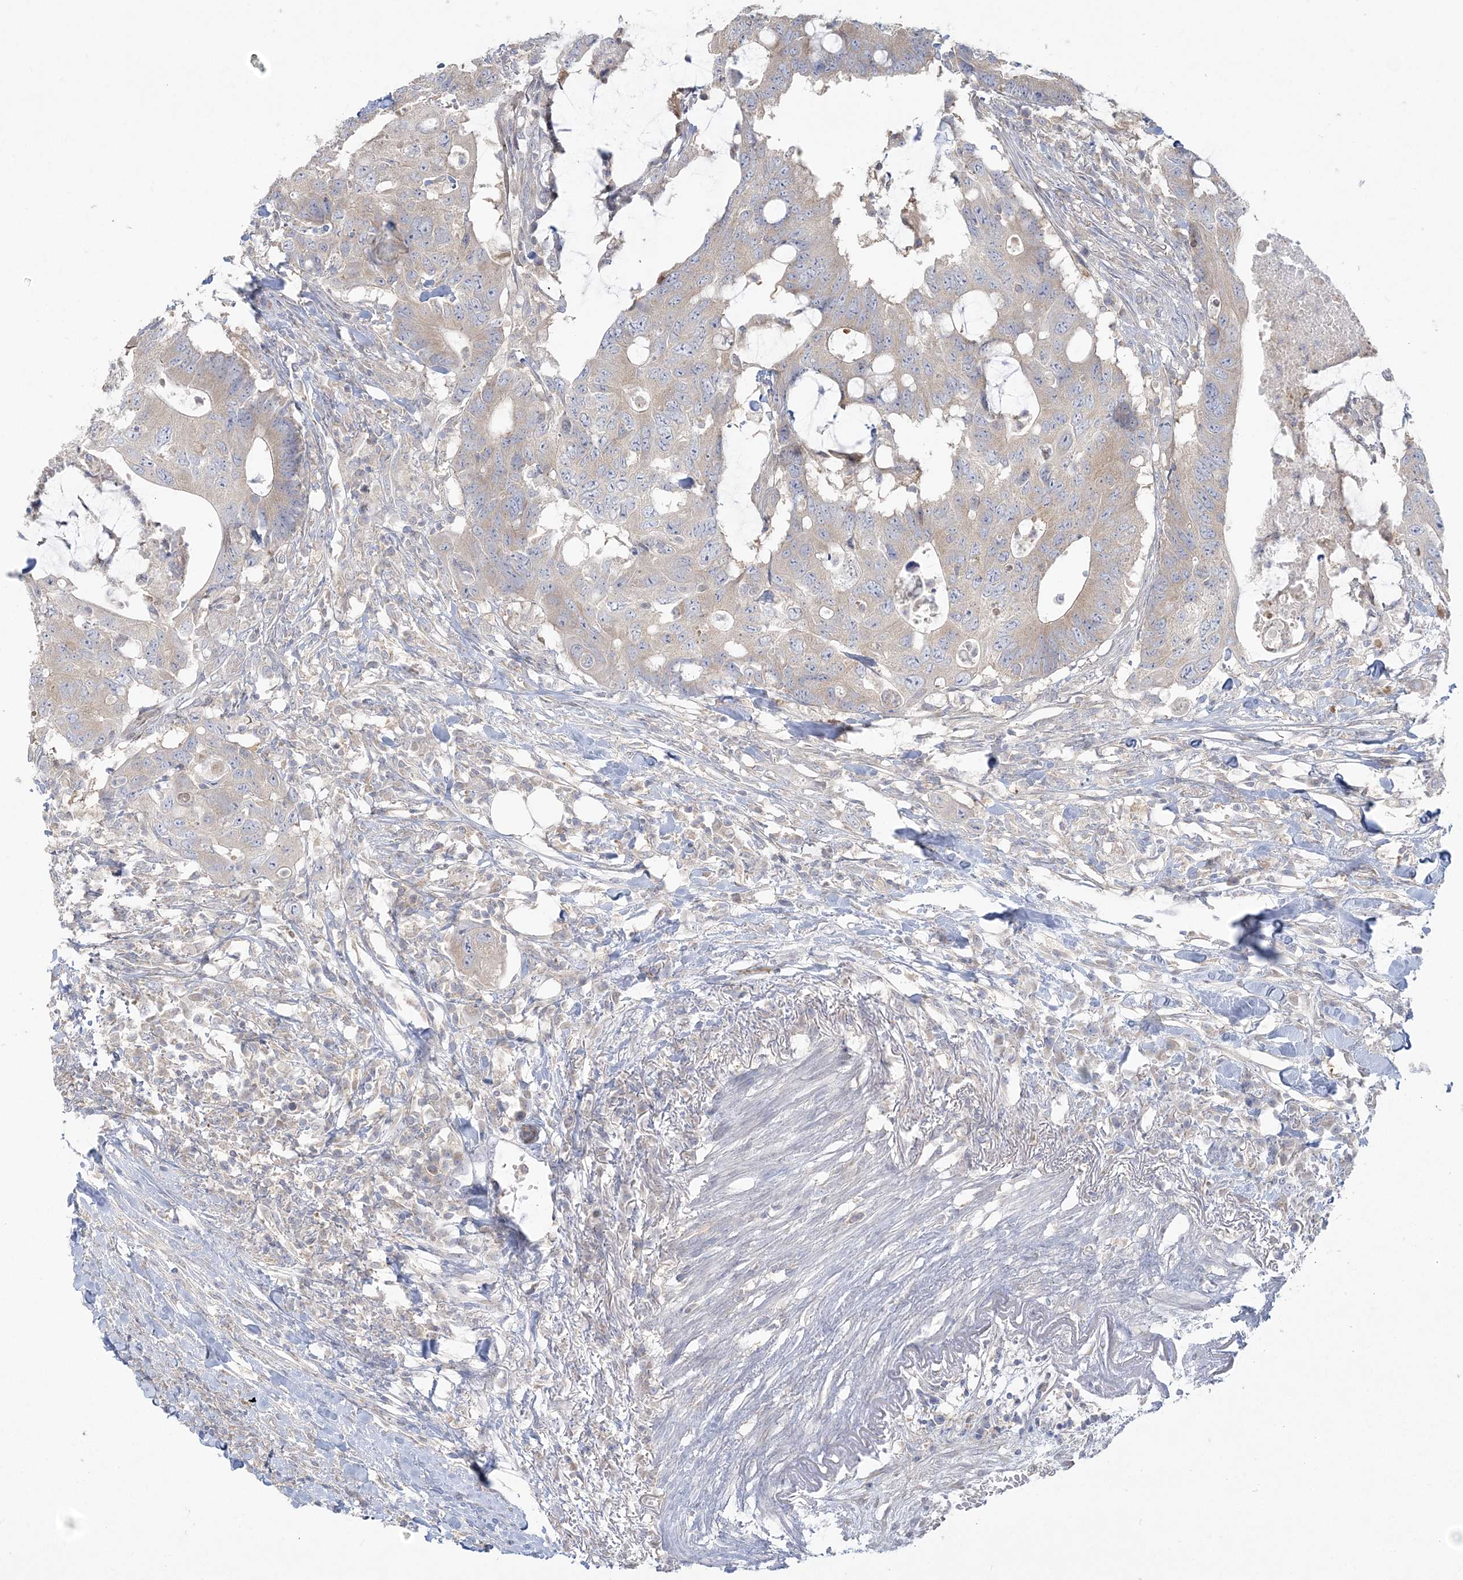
{"staining": {"intensity": "weak", "quantity": "25%-75%", "location": "cytoplasmic/membranous"}, "tissue": "colorectal cancer", "cell_type": "Tumor cells", "image_type": "cancer", "snomed": [{"axis": "morphology", "description": "Adenocarcinoma, NOS"}, {"axis": "topography", "description": "Colon"}], "caption": "This micrograph displays immunohistochemistry staining of adenocarcinoma (colorectal), with low weak cytoplasmic/membranous expression in about 25%-75% of tumor cells.", "gene": "ZC3H6", "patient": {"sex": "male", "age": 71}}